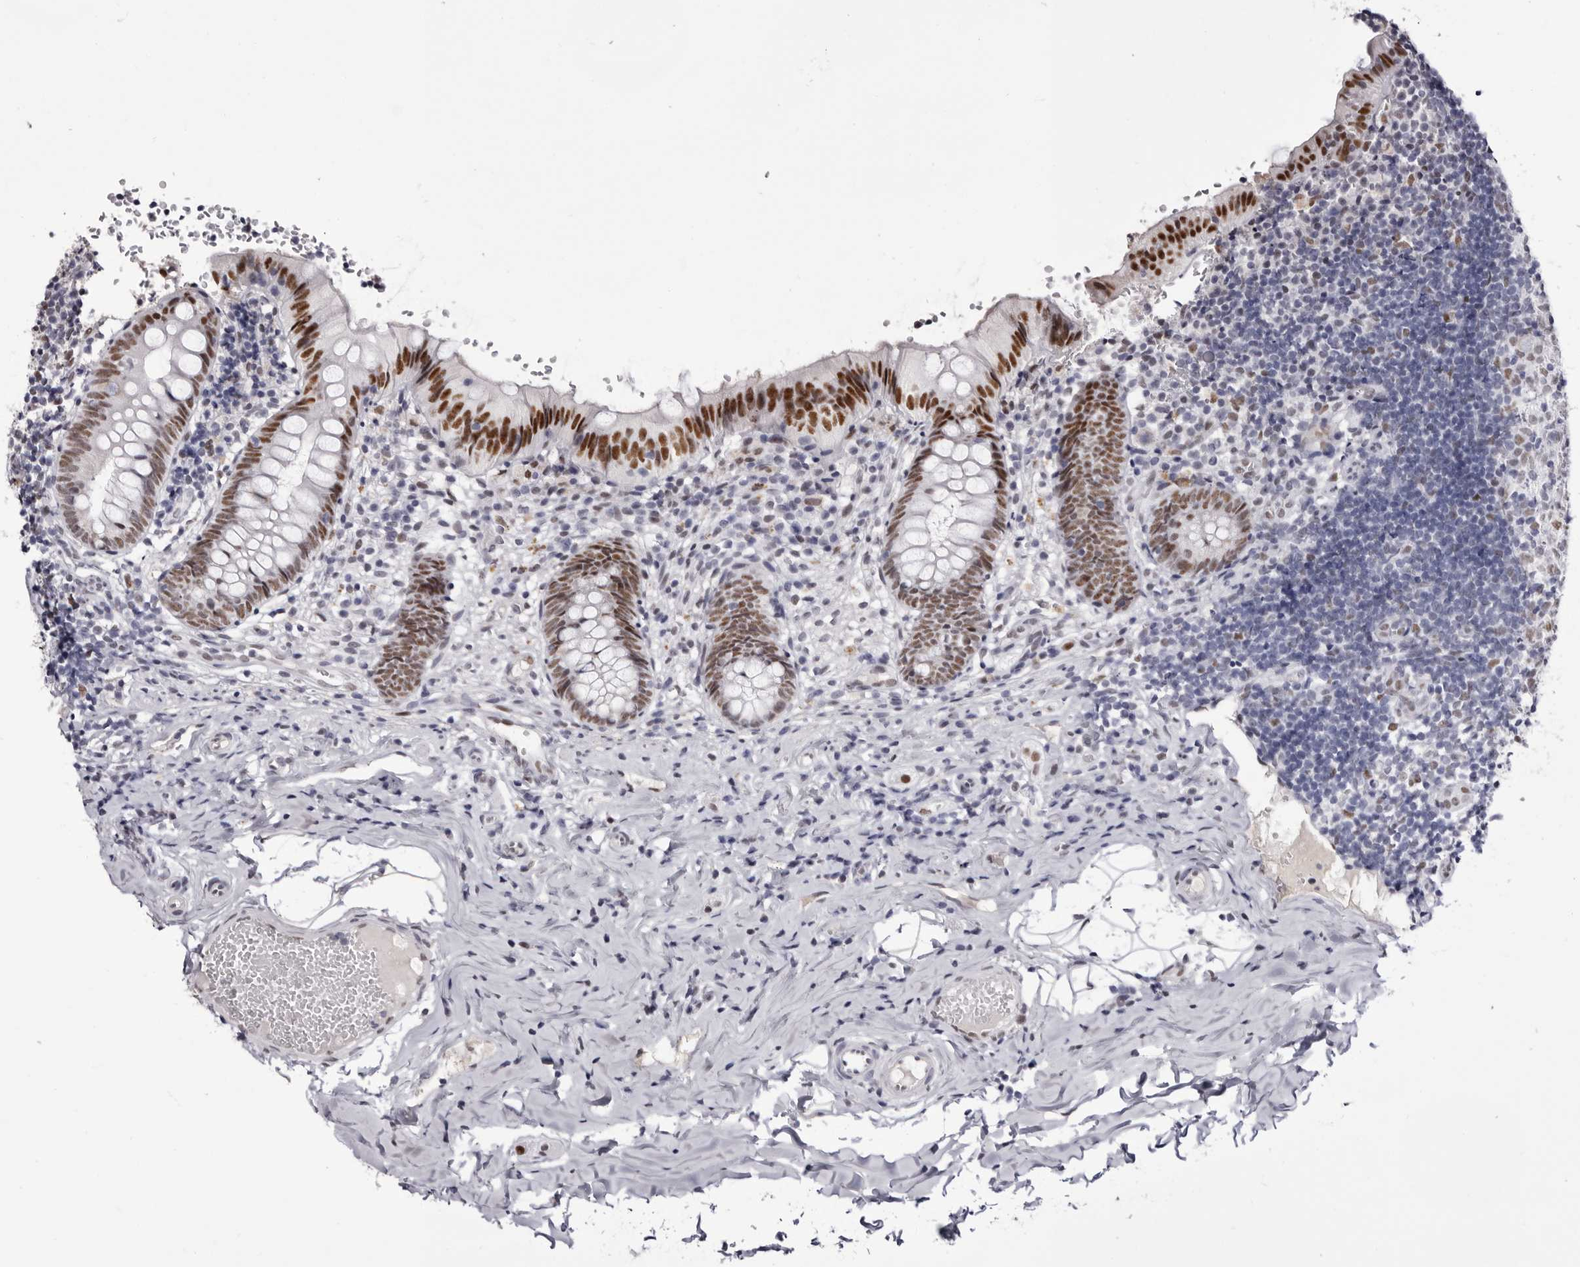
{"staining": {"intensity": "strong", "quantity": "25%-75%", "location": "nuclear"}, "tissue": "appendix", "cell_type": "Glandular cells", "image_type": "normal", "snomed": [{"axis": "morphology", "description": "Normal tissue, NOS"}, {"axis": "topography", "description": "Appendix"}], "caption": "Protein expression analysis of benign appendix displays strong nuclear expression in approximately 25%-75% of glandular cells.", "gene": "ZNF326", "patient": {"sex": "male", "age": 8}}